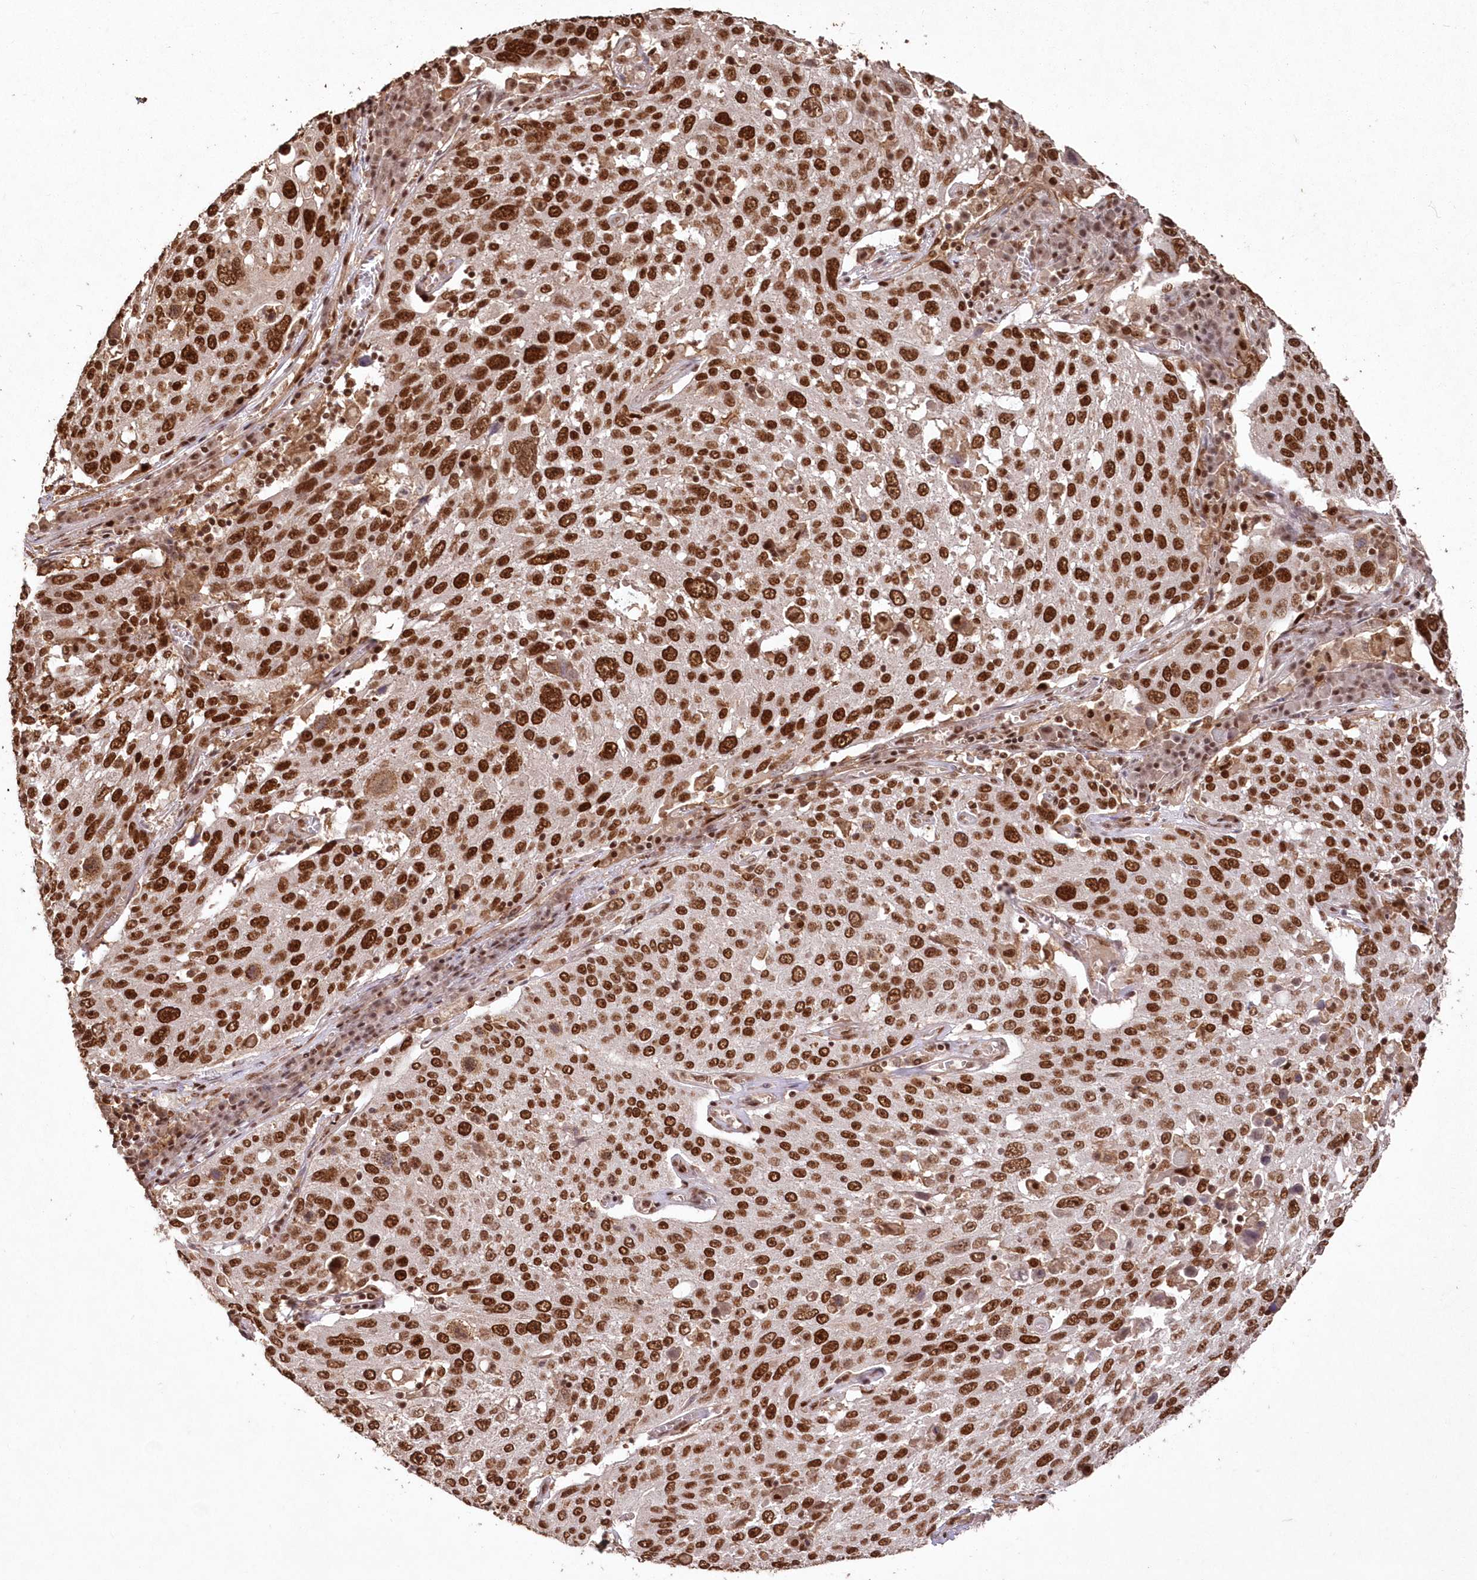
{"staining": {"intensity": "strong", "quantity": ">75%", "location": "nuclear"}, "tissue": "lung cancer", "cell_type": "Tumor cells", "image_type": "cancer", "snomed": [{"axis": "morphology", "description": "Squamous cell carcinoma, NOS"}, {"axis": "topography", "description": "Lung"}], "caption": "There is high levels of strong nuclear expression in tumor cells of squamous cell carcinoma (lung), as demonstrated by immunohistochemical staining (brown color).", "gene": "PDS5A", "patient": {"sex": "male", "age": 65}}